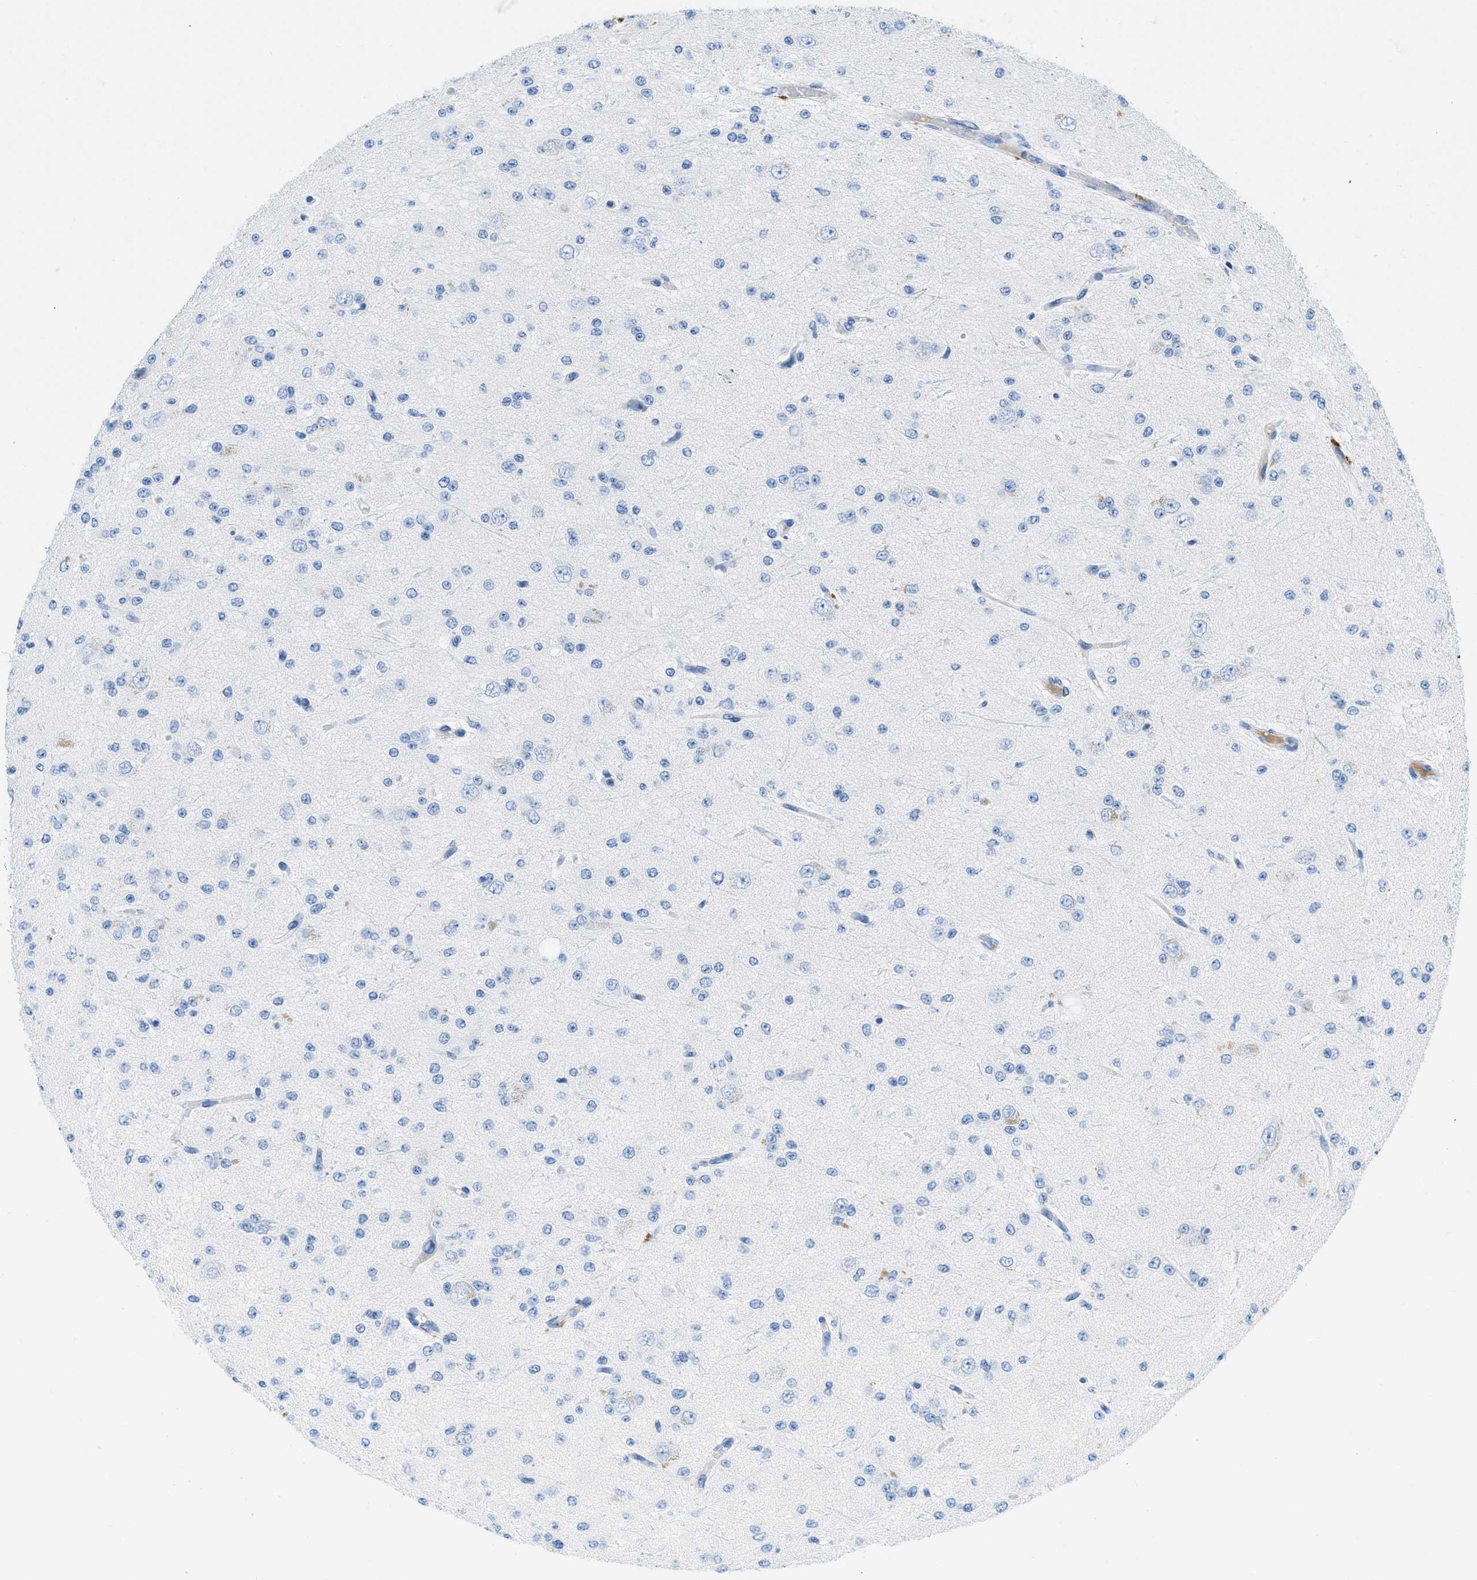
{"staining": {"intensity": "negative", "quantity": "none", "location": "none"}, "tissue": "glioma", "cell_type": "Tumor cells", "image_type": "cancer", "snomed": [{"axis": "morphology", "description": "Glioma, malignant, Low grade"}, {"axis": "topography", "description": "Brain"}], "caption": "An IHC histopathology image of low-grade glioma (malignant) is shown. There is no staining in tumor cells of low-grade glioma (malignant).", "gene": "XCR1", "patient": {"sex": "male", "age": 38}}